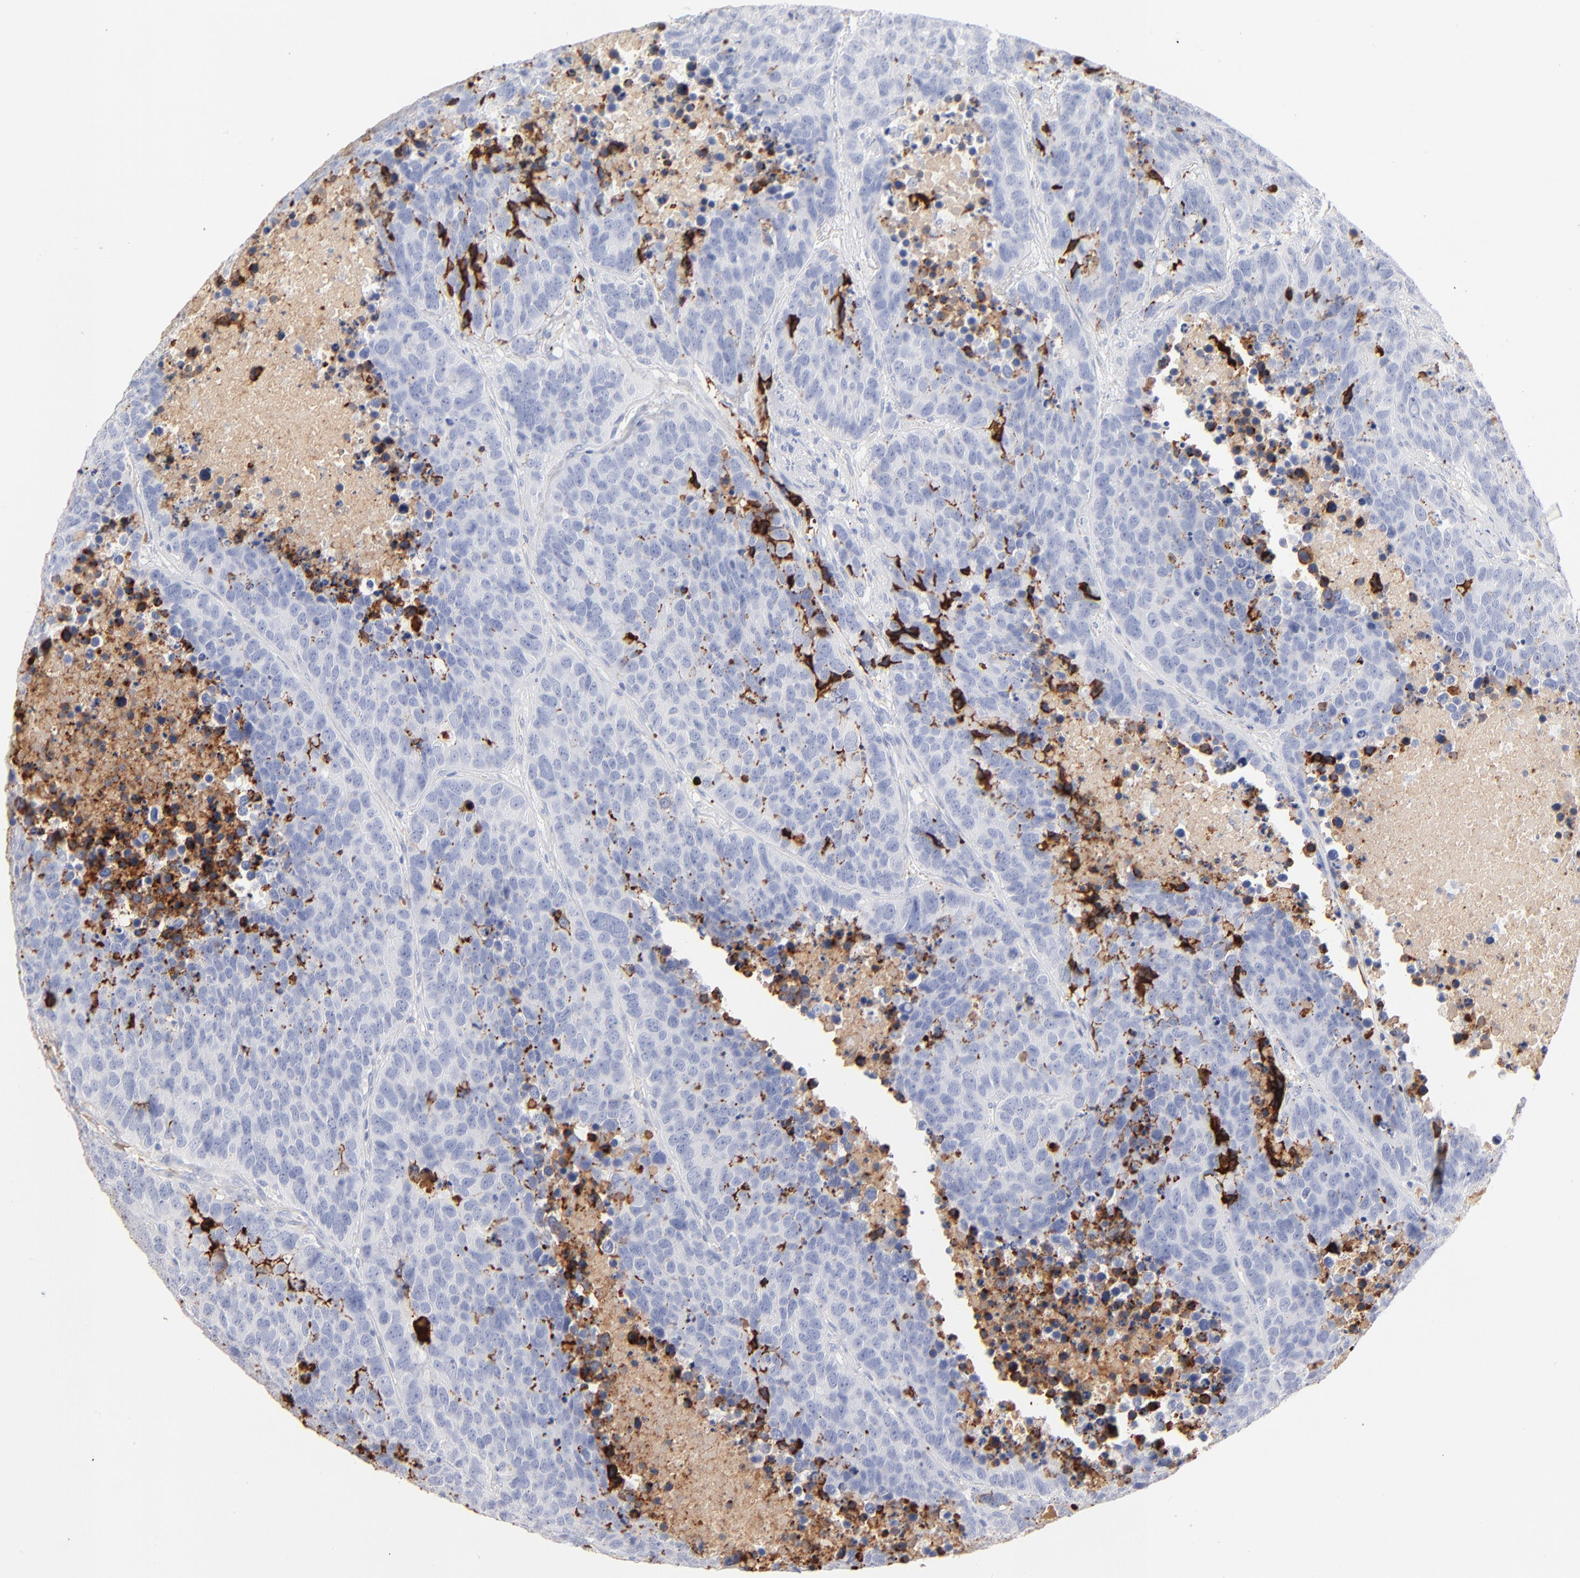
{"staining": {"intensity": "negative", "quantity": "none", "location": "none"}, "tissue": "carcinoid", "cell_type": "Tumor cells", "image_type": "cancer", "snomed": [{"axis": "morphology", "description": "Carcinoid, malignant, NOS"}, {"axis": "topography", "description": "Lung"}], "caption": "IHC photomicrograph of neoplastic tissue: human carcinoid stained with DAB (3,3'-diaminobenzidine) exhibits no significant protein positivity in tumor cells. (Brightfield microscopy of DAB IHC at high magnification).", "gene": "APOH", "patient": {"sex": "male", "age": 60}}